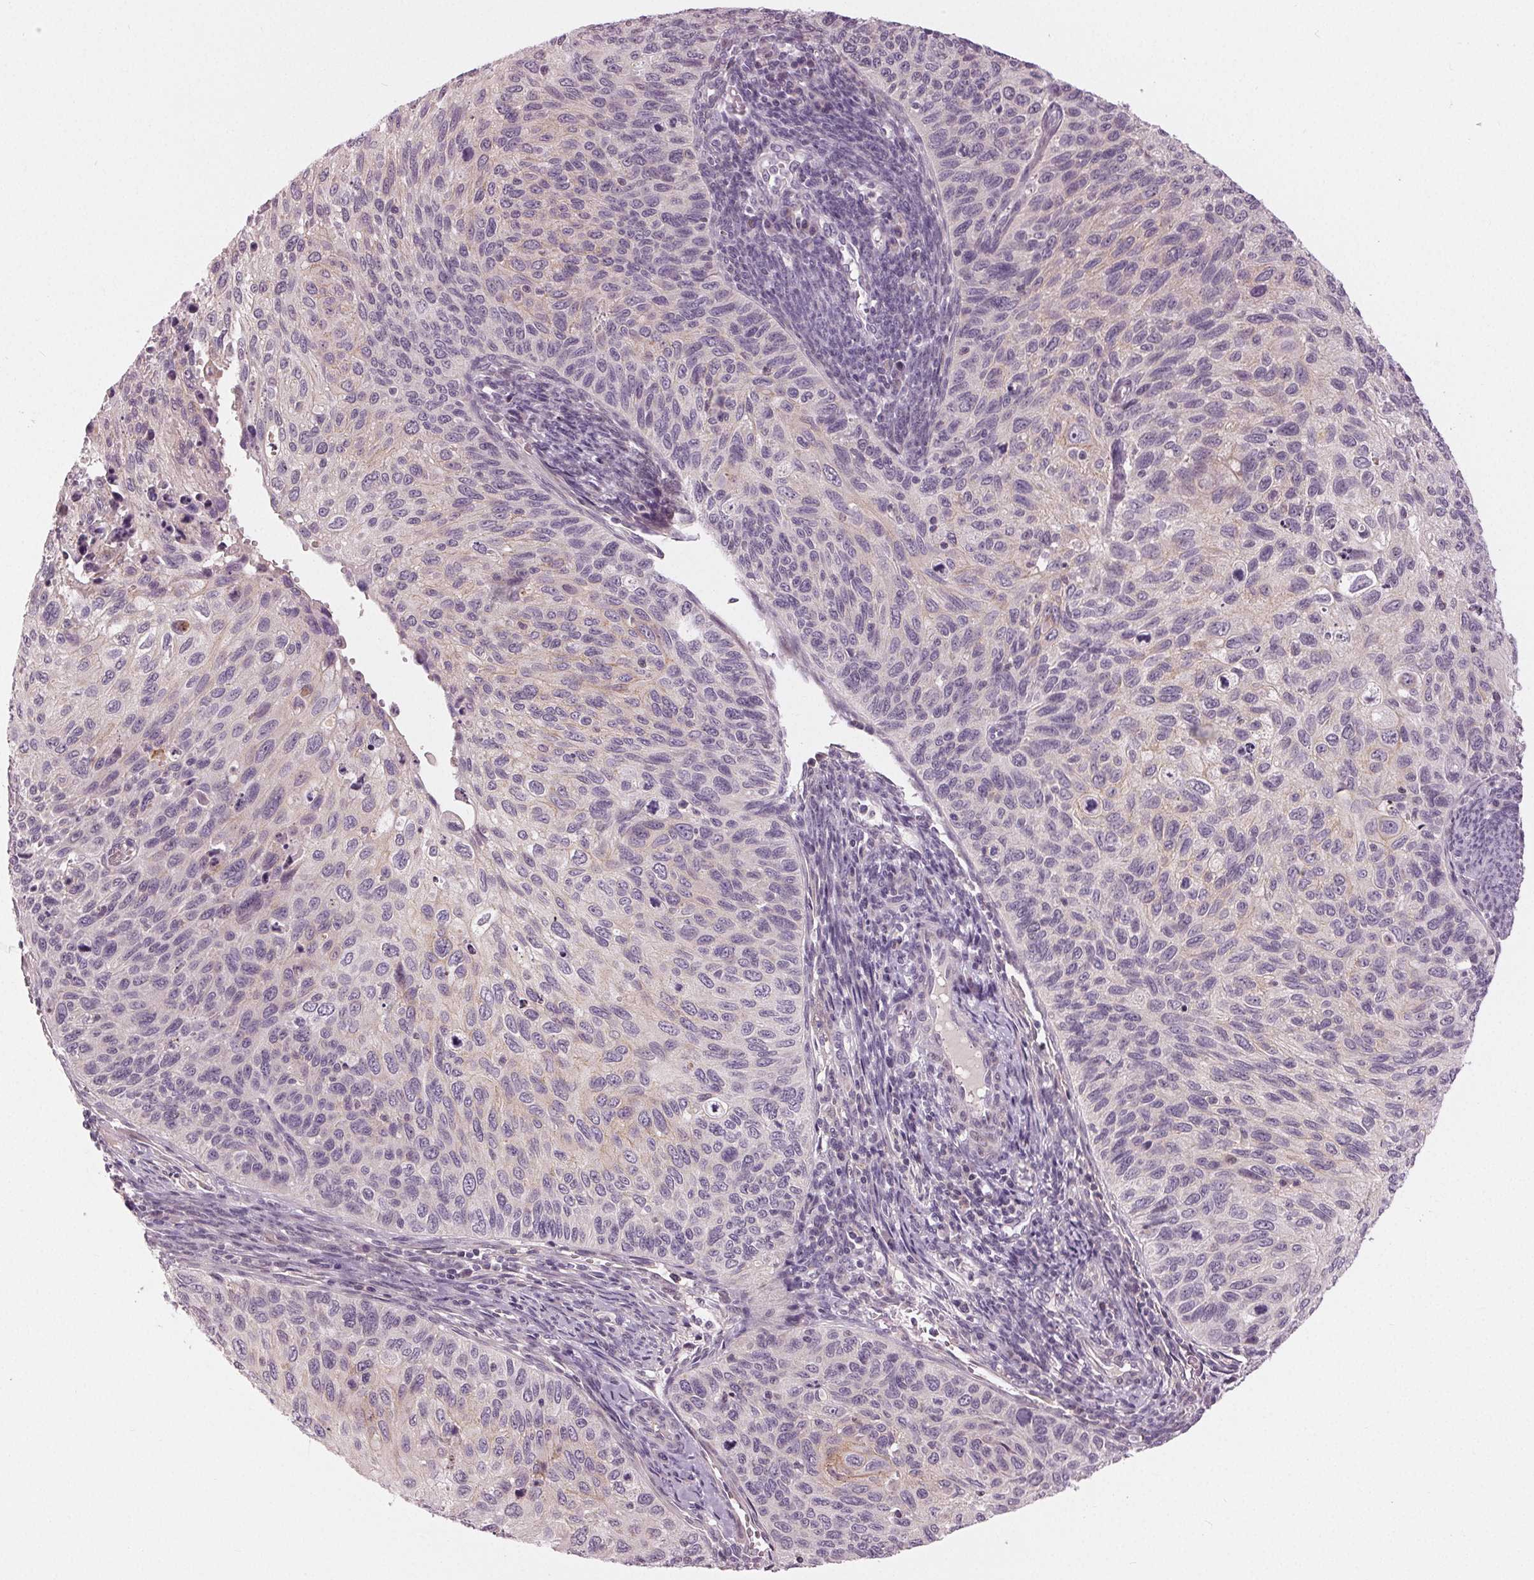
{"staining": {"intensity": "negative", "quantity": "none", "location": "none"}, "tissue": "cervical cancer", "cell_type": "Tumor cells", "image_type": "cancer", "snomed": [{"axis": "morphology", "description": "Squamous cell carcinoma, NOS"}, {"axis": "topography", "description": "Cervix"}], "caption": "This is an immunohistochemistry micrograph of human cervical cancer (squamous cell carcinoma). There is no positivity in tumor cells.", "gene": "ZNF605", "patient": {"sex": "female", "age": 70}}